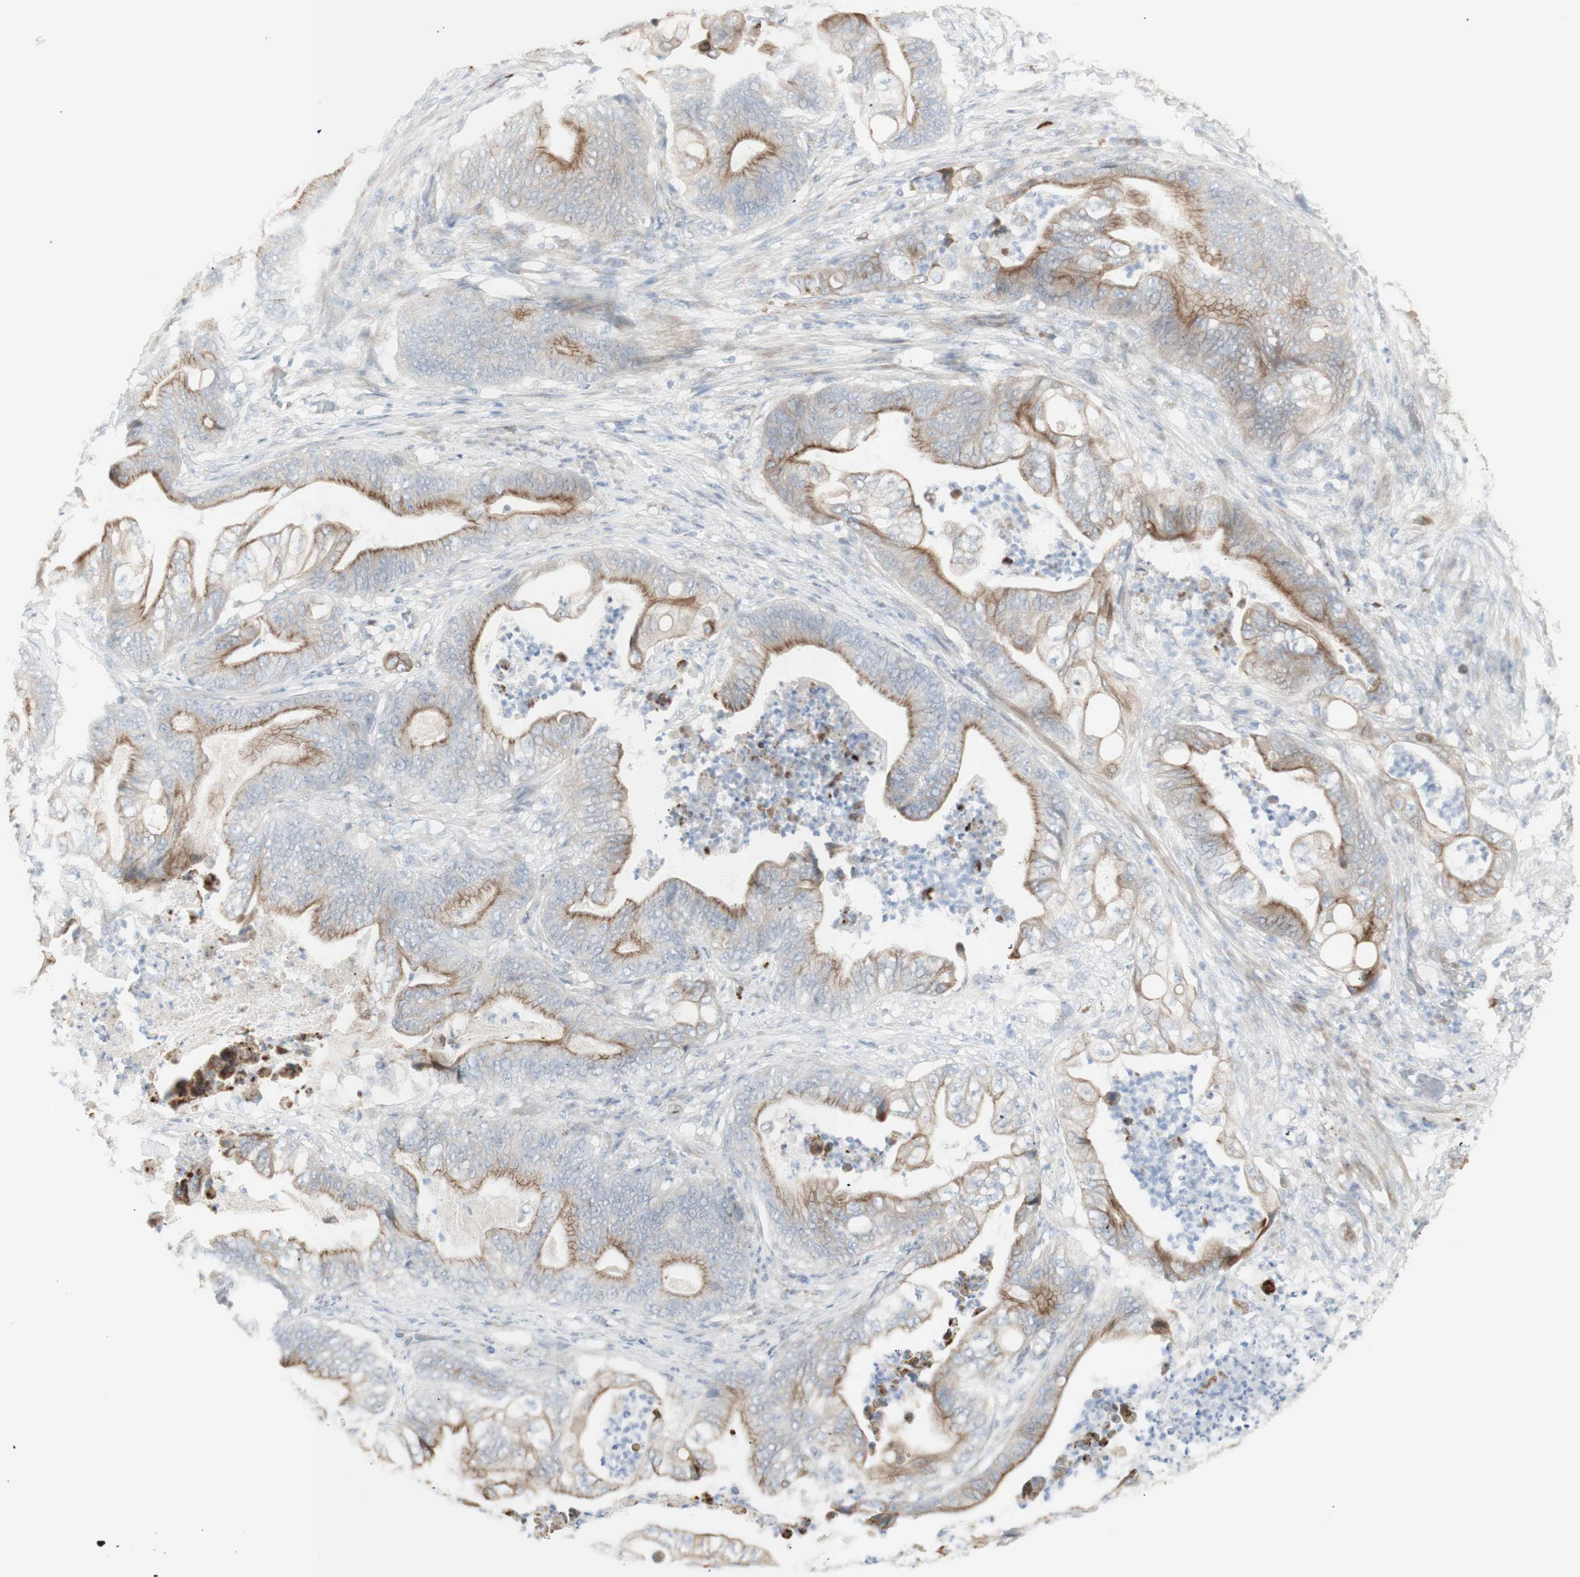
{"staining": {"intensity": "moderate", "quantity": ">75%", "location": "cytoplasmic/membranous"}, "tissue": "stomach cancer", "cell_type": "Tumor cells", "image_type": "cancer", "snomed": [{"axis": "morphology", "description": "Adenocarcinoma, NOS"}, {"axis": "topography", "description": "Stomach"}], "caption": "There is medium levels of moderate cytoplasmic/membranous positivity in tumor cells of stomach cancer, as demonstrated by immunohistochemical staining (brown color).", "gene": "NDST4", "patient": {"sex": "female", "age": 73}}